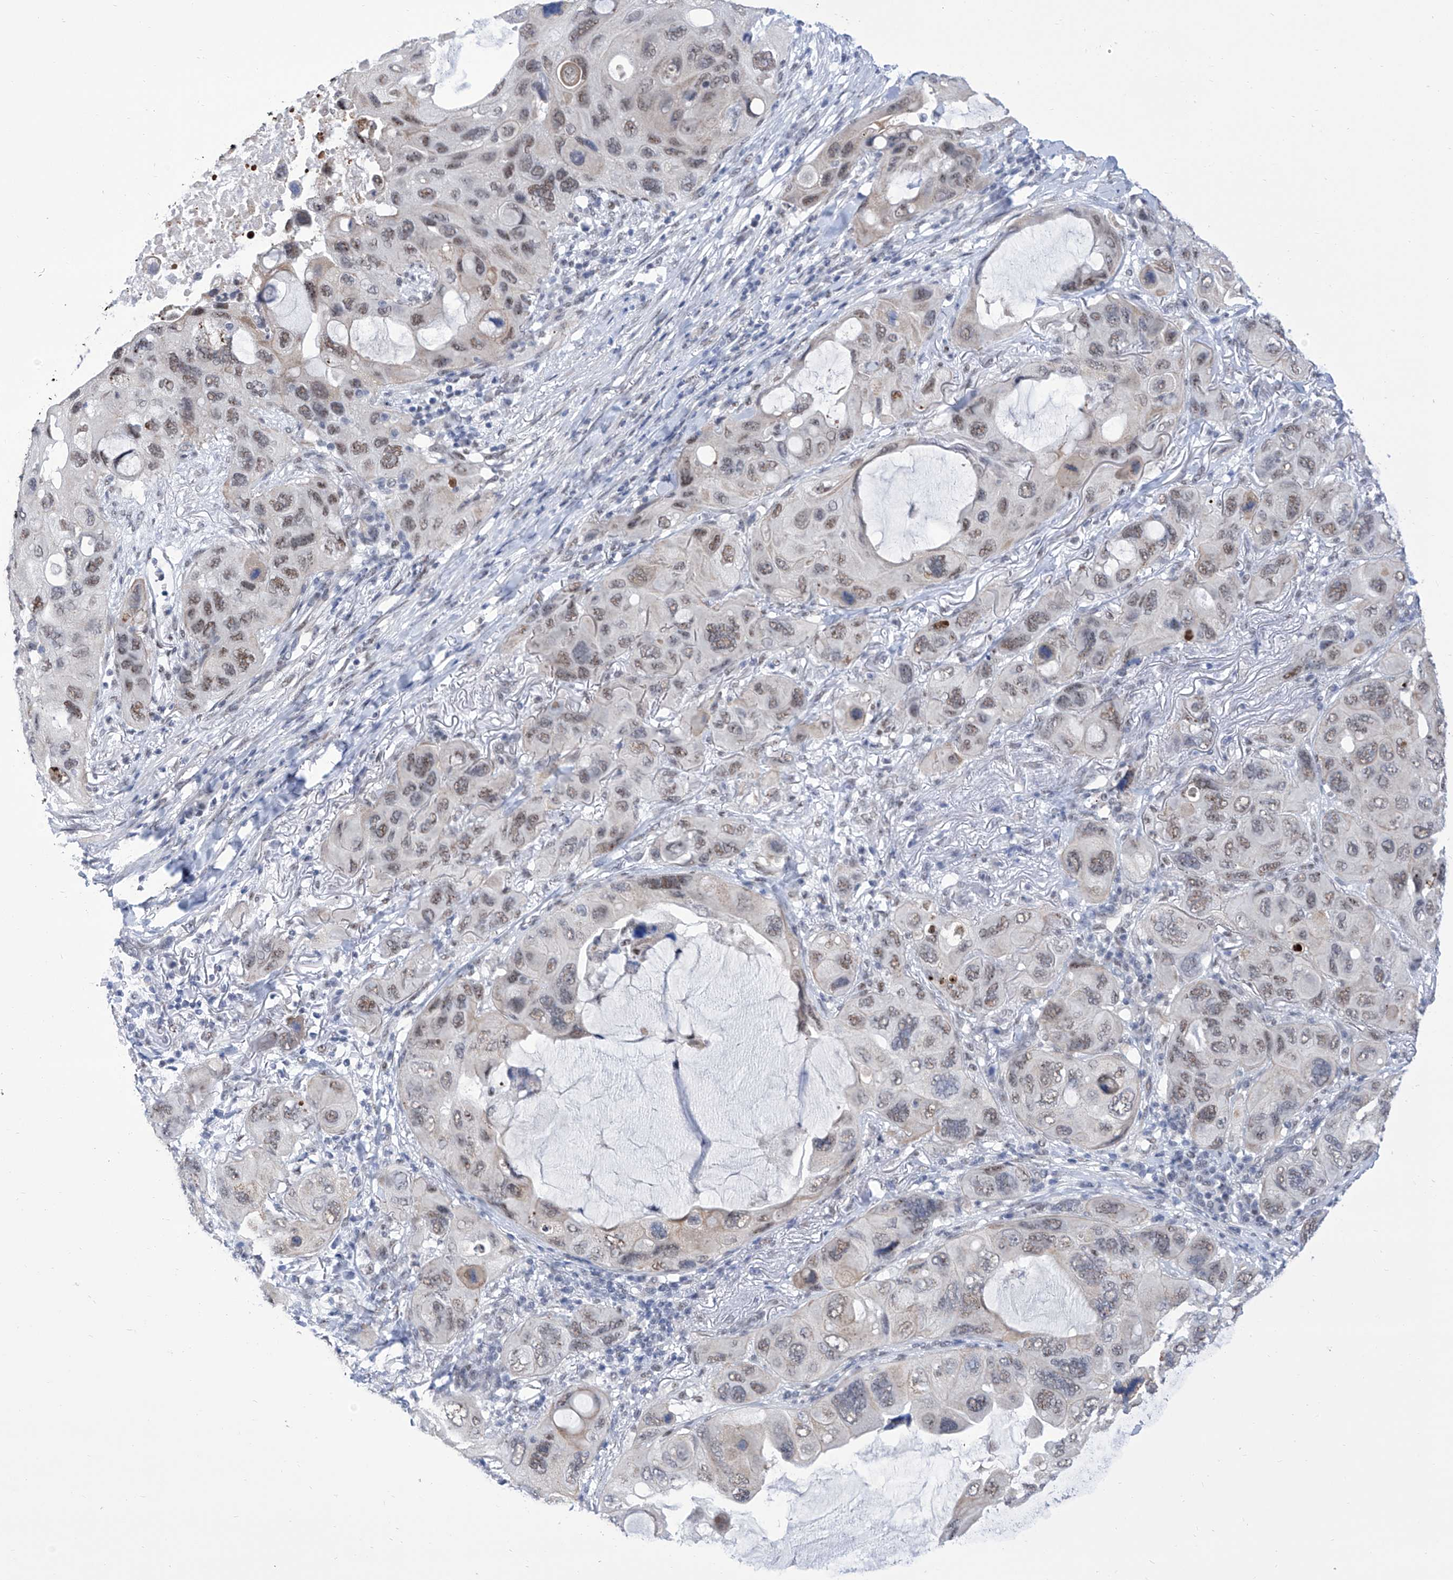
{"staining": {"intensity": "weak", "quantity": ">75%", "location": "nuclear"}, "tissue": "lung cancer", "cell_type": "Tumor cells", "image_type": "cancer", "snomed": [{"axis": "morphology", "description": "Squamous cell carcinoma, NOS"}, {"axis": "topography", "description": "Lung"}], "caption": "Brown immunohistochemical staining in squamous cell carcinoma (lung) displays weak nuclear staining in approximately >75% of tumor cells.", "gene": "SART1", "patient": {"sex": "female", "age": 73}}